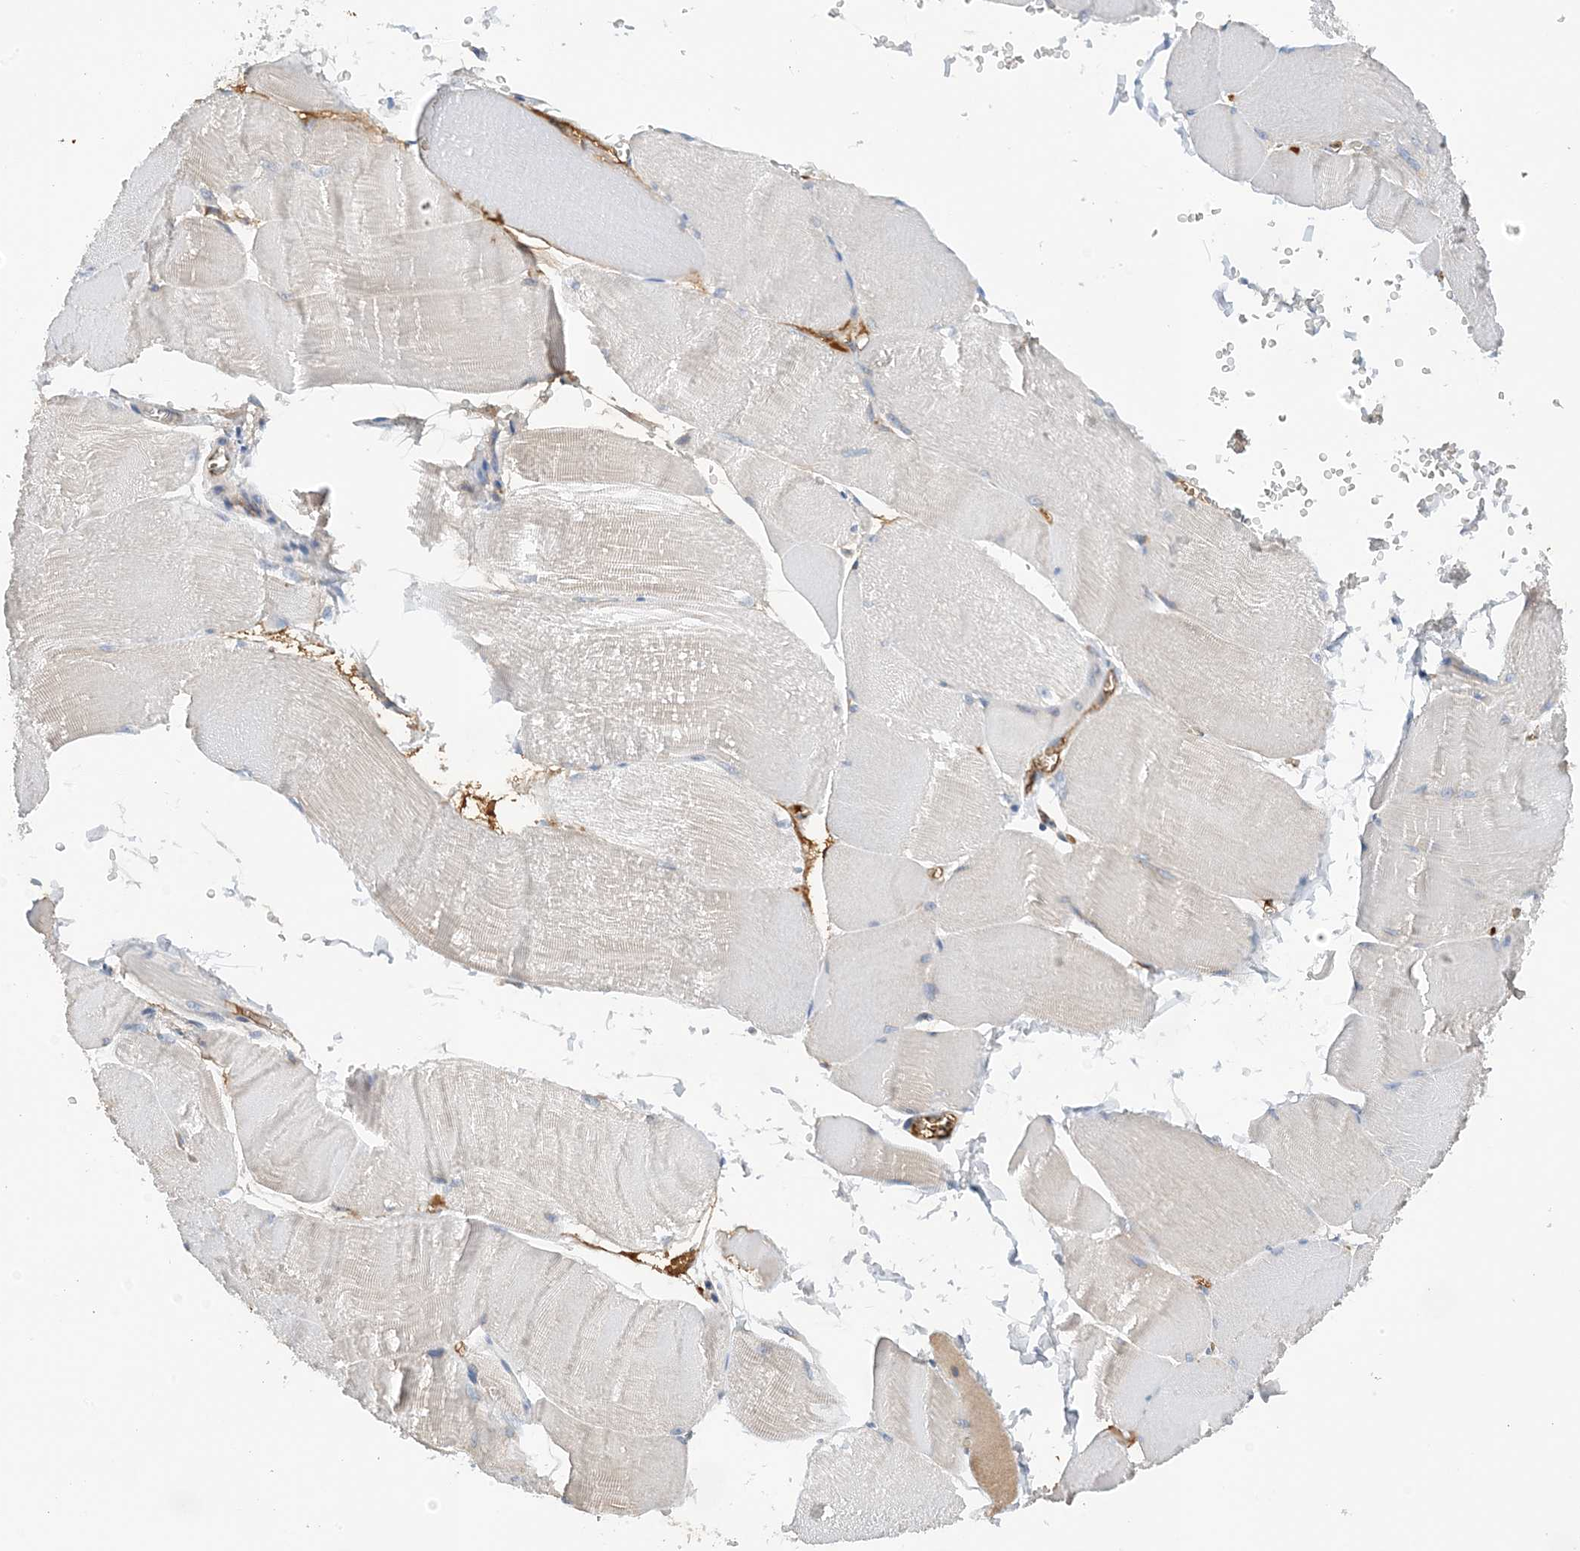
{"staining": {"intensity": "negative", "quantity": "none", "location": "none"}, "tissue": "skeletal muscle", "cell_type": "Myocytes", "image_type": "normal", "snomed": [{"axis": "morphology", "description": "Normal tissue, NOS"}, {"axis": "morphology", "description": "Basal cell carcinoma"}, {"axis": "topography", "description": "Skeletal muscle"}], "caption": "Protein analysis of benign skeletal muscle displays no significant staining in myocytes.", "gene": "SLC5A11", "patient": {"sex": "female", "age": 64}}